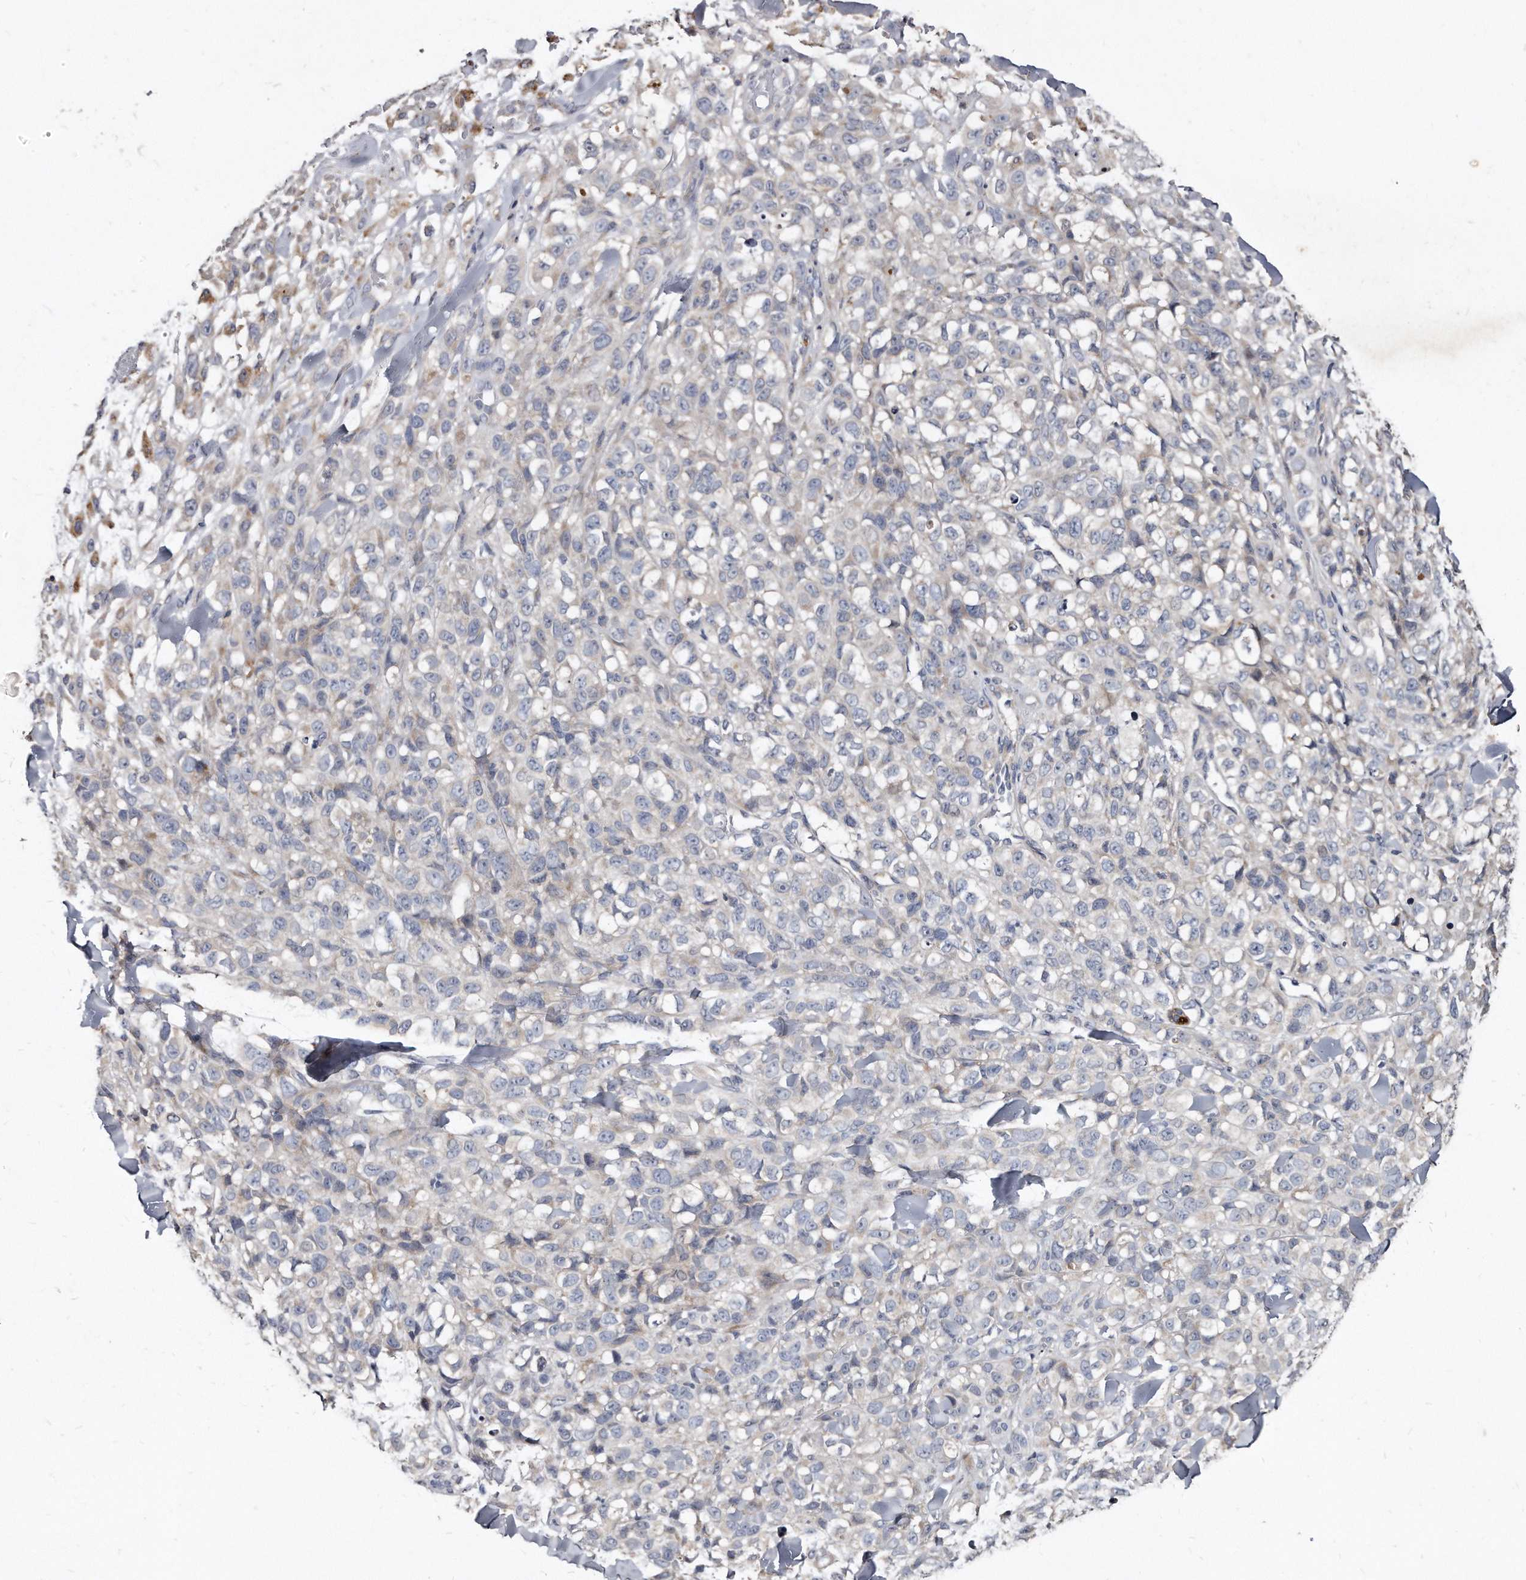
{"staining": {"intensity": "negative", "quantity": "none", "location": "none"}, "tissue": "melanoma", "cell_type": "Tumor cells", "image_type": "cancer", "snomed": [{"axis": "morphology", "description": "Malignant melanoma, Metastatic site"}, {"axis": "topography", "description": "Skin"}], "caption": "DAB immunohistochemical staining of human malignant melanoma (metastatic site) exhibits no significant positivity in tumor cells.", "gene": "KLHDC3", "patient": {"sex": "female", "age": 72}}